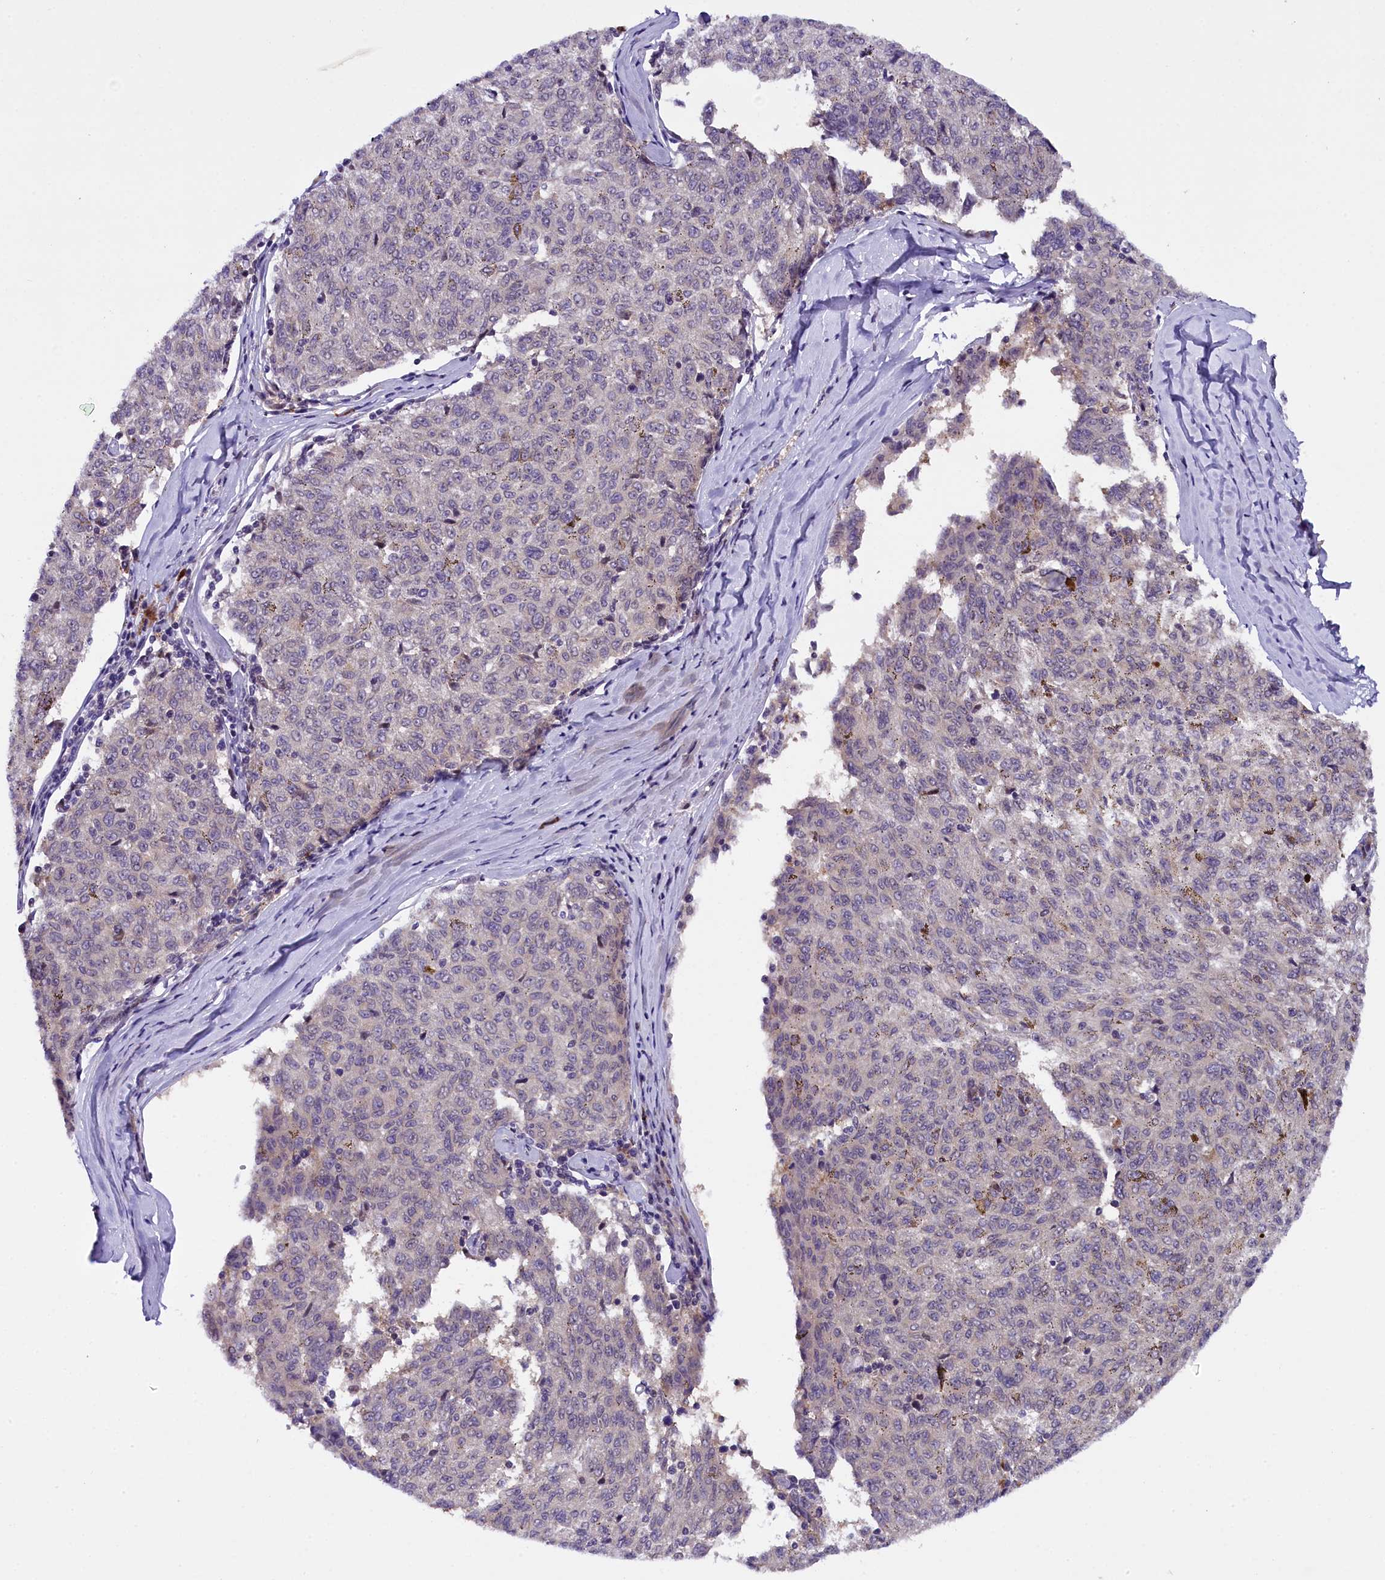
{"staining": {"intensity": "negative", "quantity": "none", "location": "none"}, "tissue": "melanoma", "cell_type": "Tumor cells", "image_type": "cancer", "snomed": [{"axis": "morphology", "description": "Malignant melanoma, NOS"}, {"axis": "topography", "description": "Skin"}], "caption": "Malignant melanoma stained for a protein using IHC displays no positivity tumor cells.", "gene": "IQCN", "patient": {"sex": "female", "age": 72}}